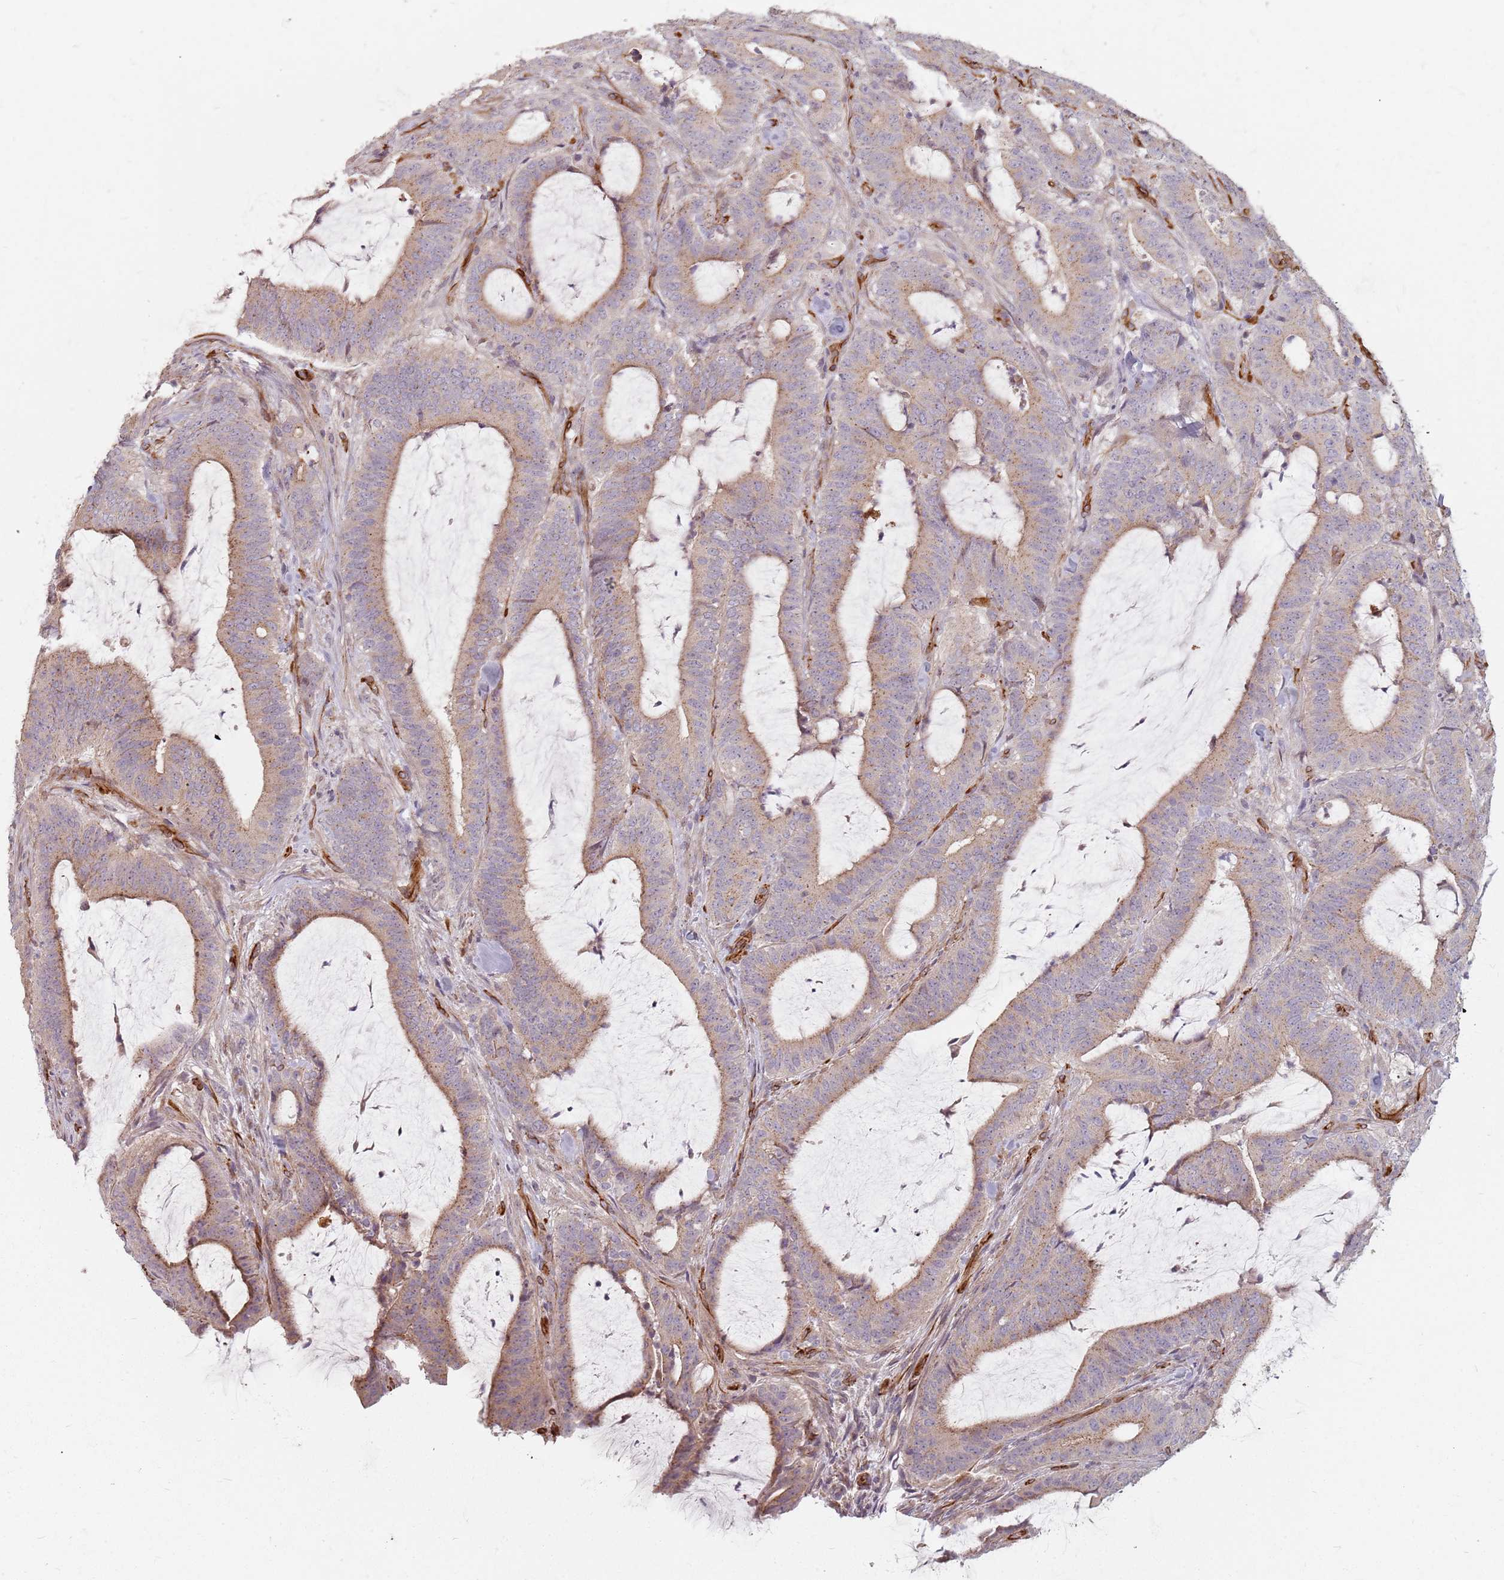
{"staining": {"intensity": "weak", "quantity": ">75%", "location": "cytoplasmic/membranous"}, "tissue": "colorectal cancer", "cell_type": "Tumor cells", "image_type": "cancer", "snomed": [{"axis": "morphology", "description": "Adenocarcinoma, NOS"}, {"axis": "topography", "description": "Colon"}], "caption": "This image exhibits immunohistochemistry (IHC) staining of adenocarcinoma (colorectal), with low weak cytoplasmic/membranous expression in about >75% of tumor cells.", "gene": "GAS2L3", "patient": {"sex": "female", "age": 43}}